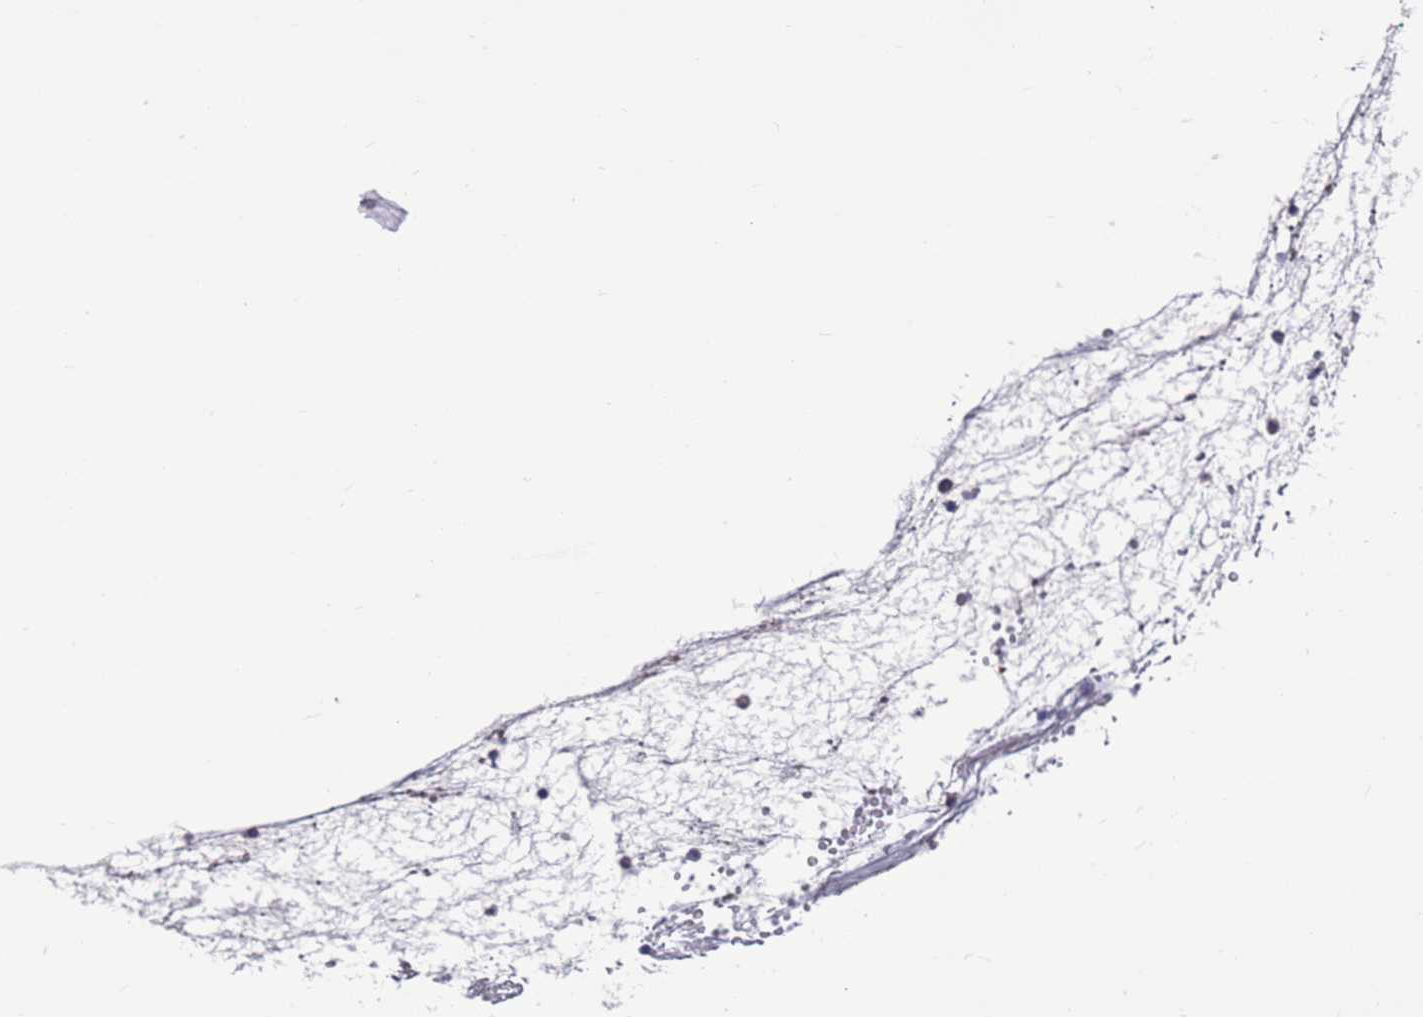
{"staining": {"intensity": "negative", "quantity": "none", "location": "none"}, "tissue": "adipose tissue", "cell_type": "Adipocytes", "image_type": "normal", "snomed": [{"axis": "morphology", "description": "Normal tissue, NOS"}, {"axis": "morphology", "description": "Basal cell carcinoma"}, {"axis": "topography", "description": "Cartilage tissue"}, {"axis": "topography", "description": "Nasopharynx"}, {"axis": "topography", "description": "Oral tissue"}], "caption": "Adipocytes show no significant expression in benign adipose tissue. (DAB (3,3'-diaminobenzidine) immunohistochemistry (IHC) with hematoxylin counter stain).", "gene": "KRTCAP3", "patient": {"sex": "female", "age": 77}}